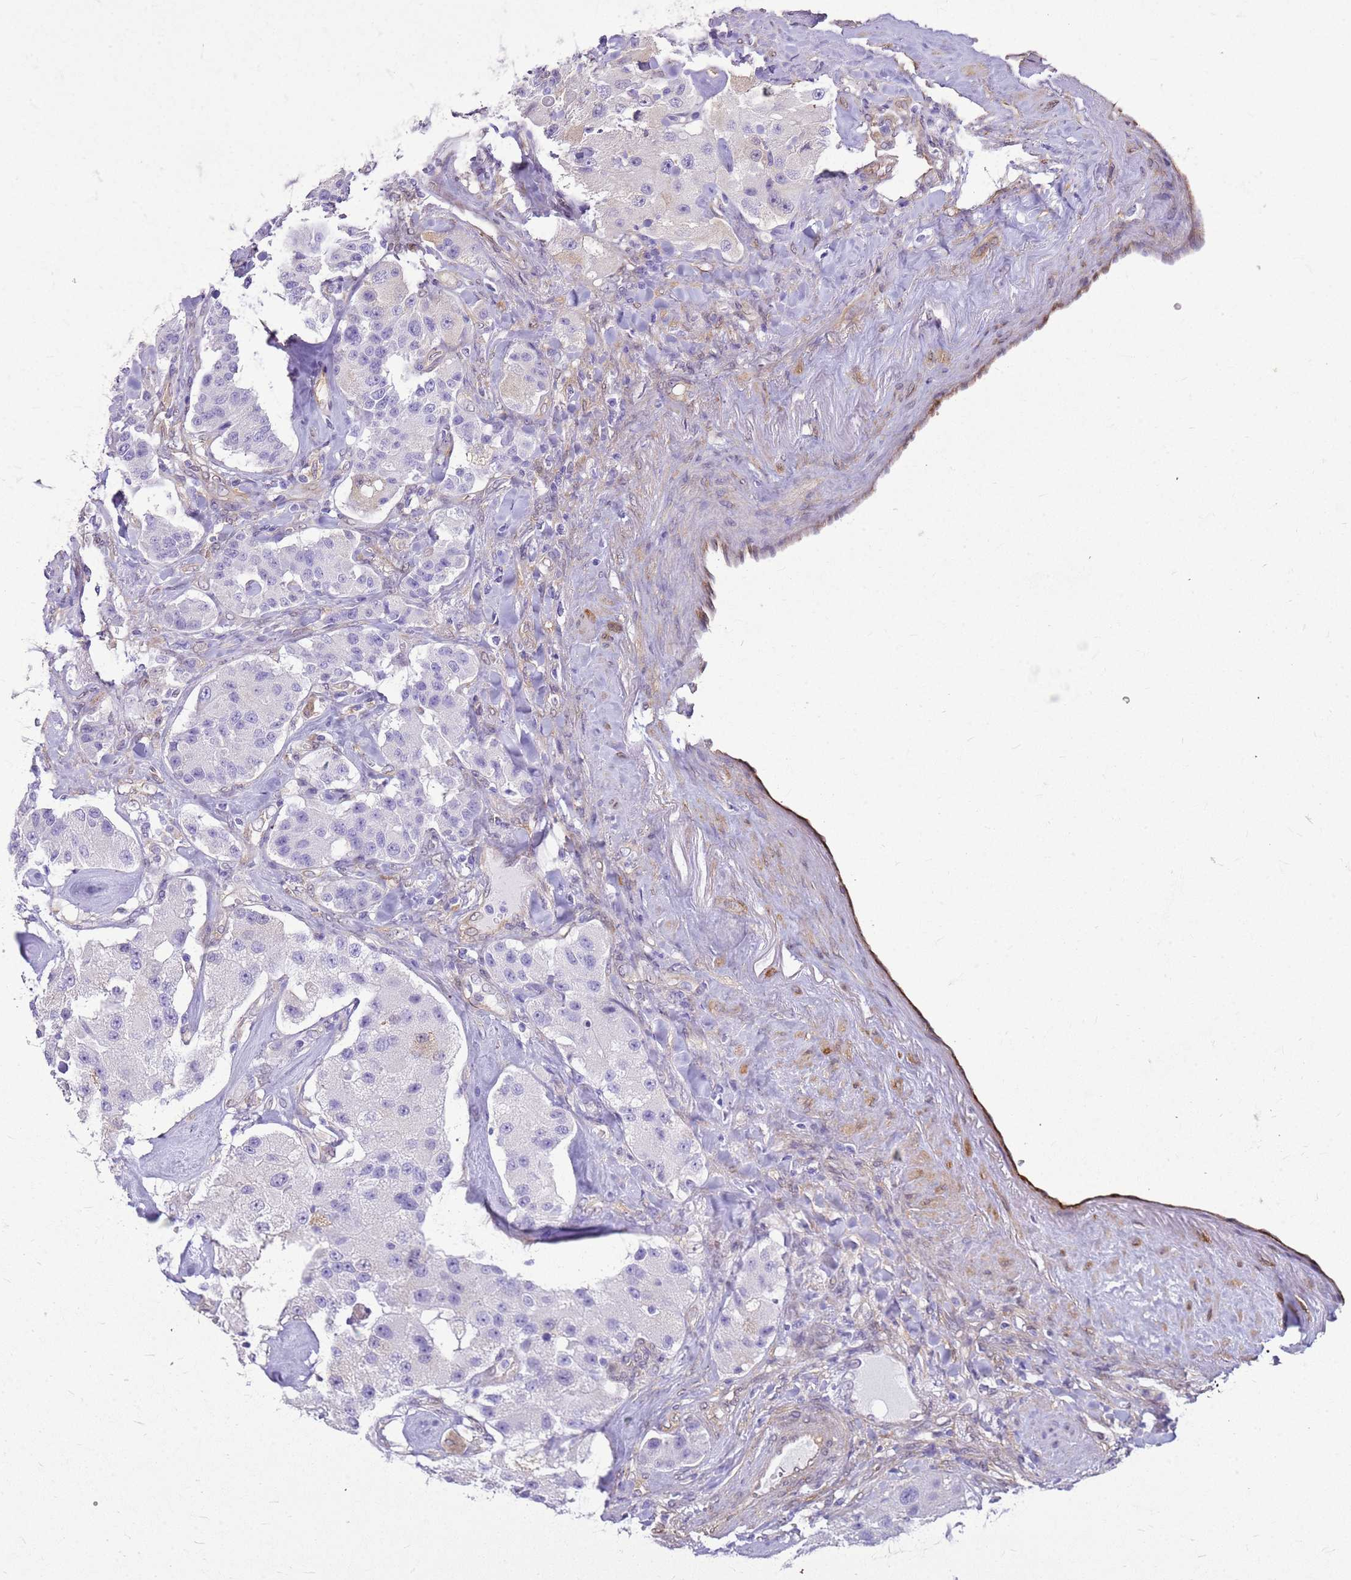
{"staining": {"intensity": "negative", "quantity": "none", "location": "none"}, "tissue": "carcinoid", "cell_type": "Tumor cells", "image_type": "cancer", "snomed": [{"axis": "morphology", "description": "Carcinoid, malignant, NOS"}, {"axis": "topography", "description": "Pancreas"}], "caption": "IHC histopathology image of neoplastic tissue: malignant carcinoid stained with DAB (3,3'-diaminobenzidine) shows no significant protein staining in tumor cells.", "gene": "HSPB1", "patient": {"sex": "male", "age": 41}}